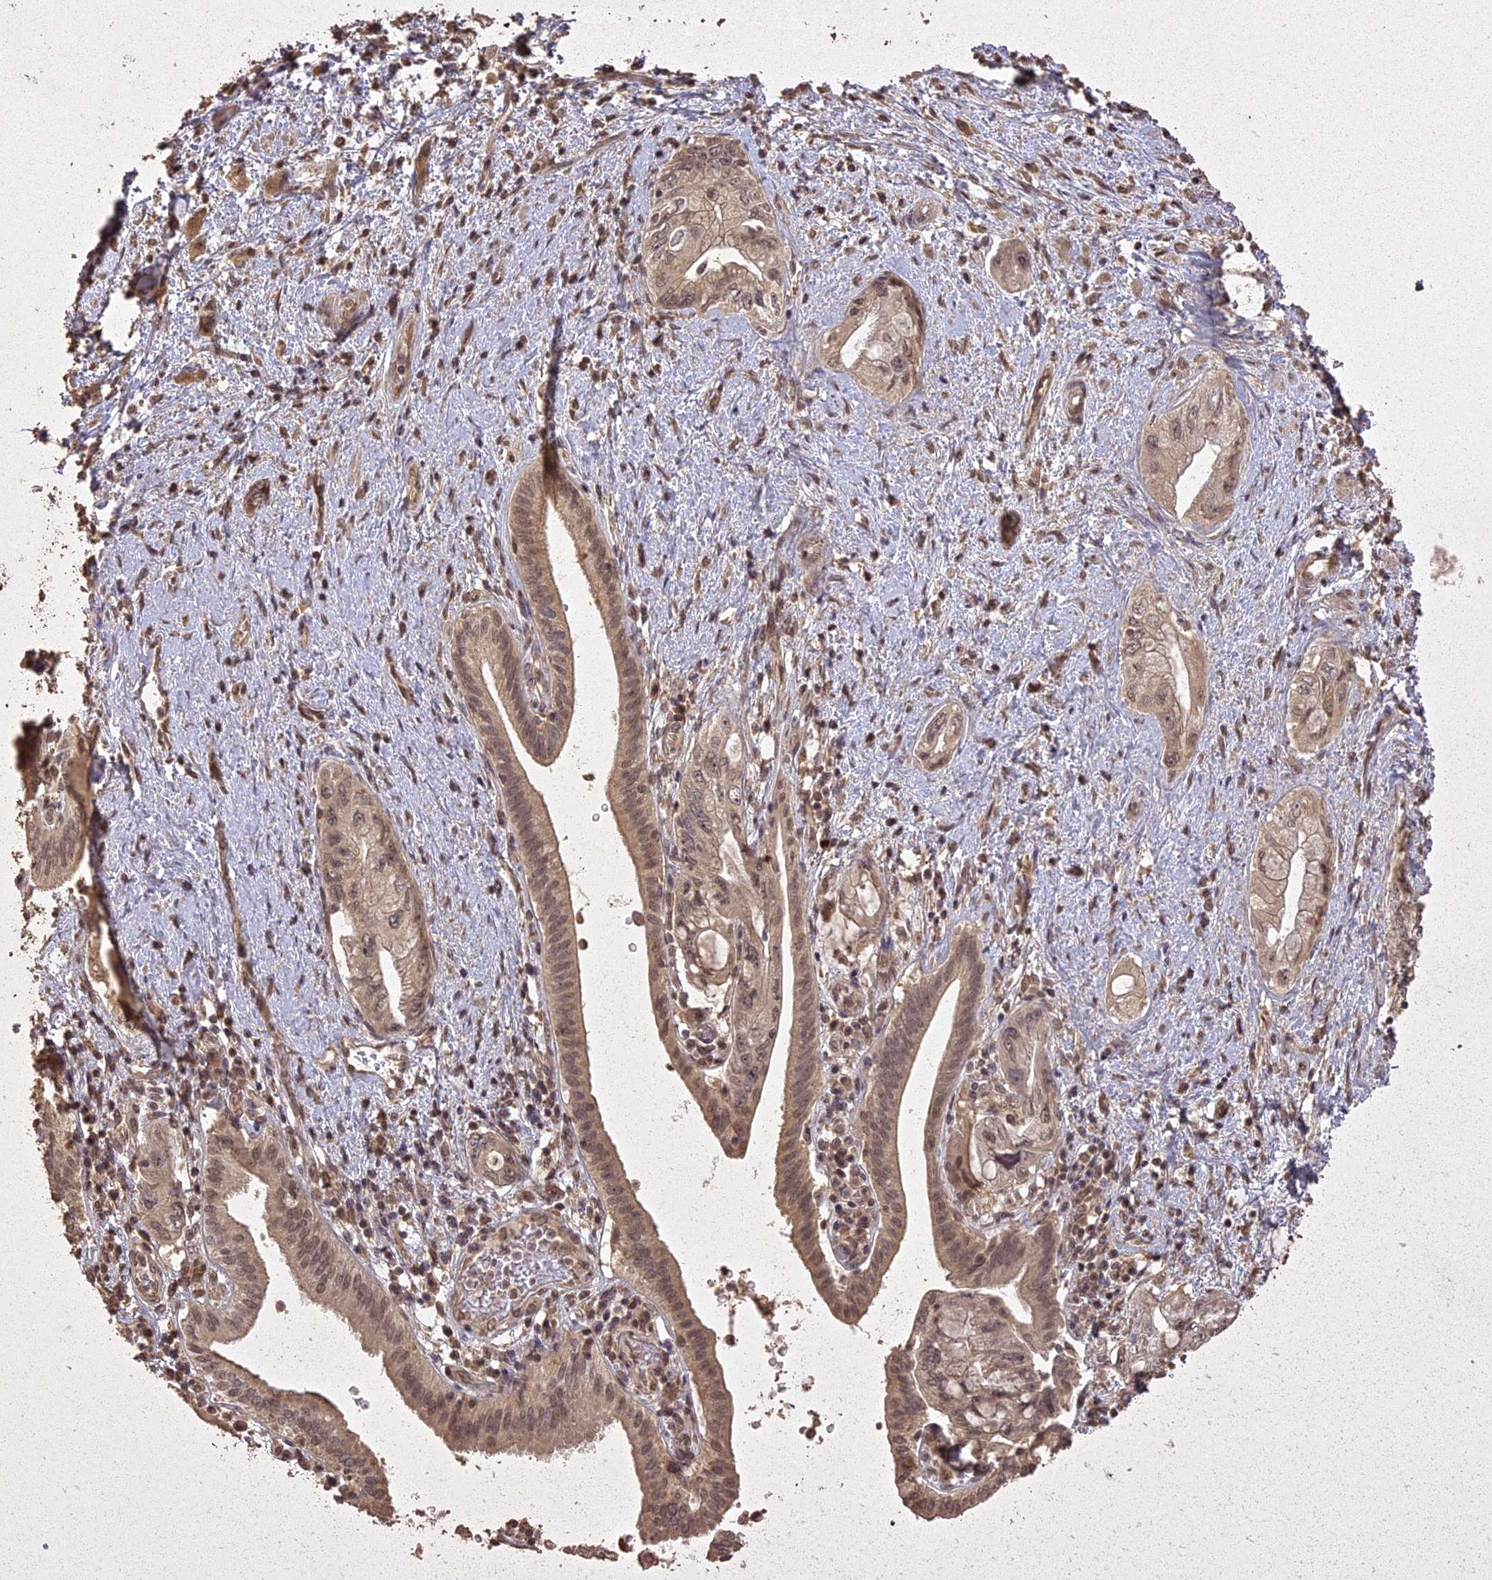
{"staining": {"intensity": "moderate", "quantity": ">75%", "location": "cytoplasmic/membranous,nuclear"}, "tissue": "pancreatic cancer", "cell_type": "Tumor cells", "image_type": "cancer", "snomed": [{"axis": "morphology", "description": "Adenocarcinoma, NOS"}, {"axis": "topography", "description": "Pancreas"}], "caption": "A high-resolution photomicrograph shows immunohistochemistry (IHC) staining of adenocarcinoma (pancreatic), which displays moderate cytoplasmic/membranous and nuclear staining in about >75% of tumor cells.", "gene": "LIN37", "patient": {"sex": "female", "age": 73}}